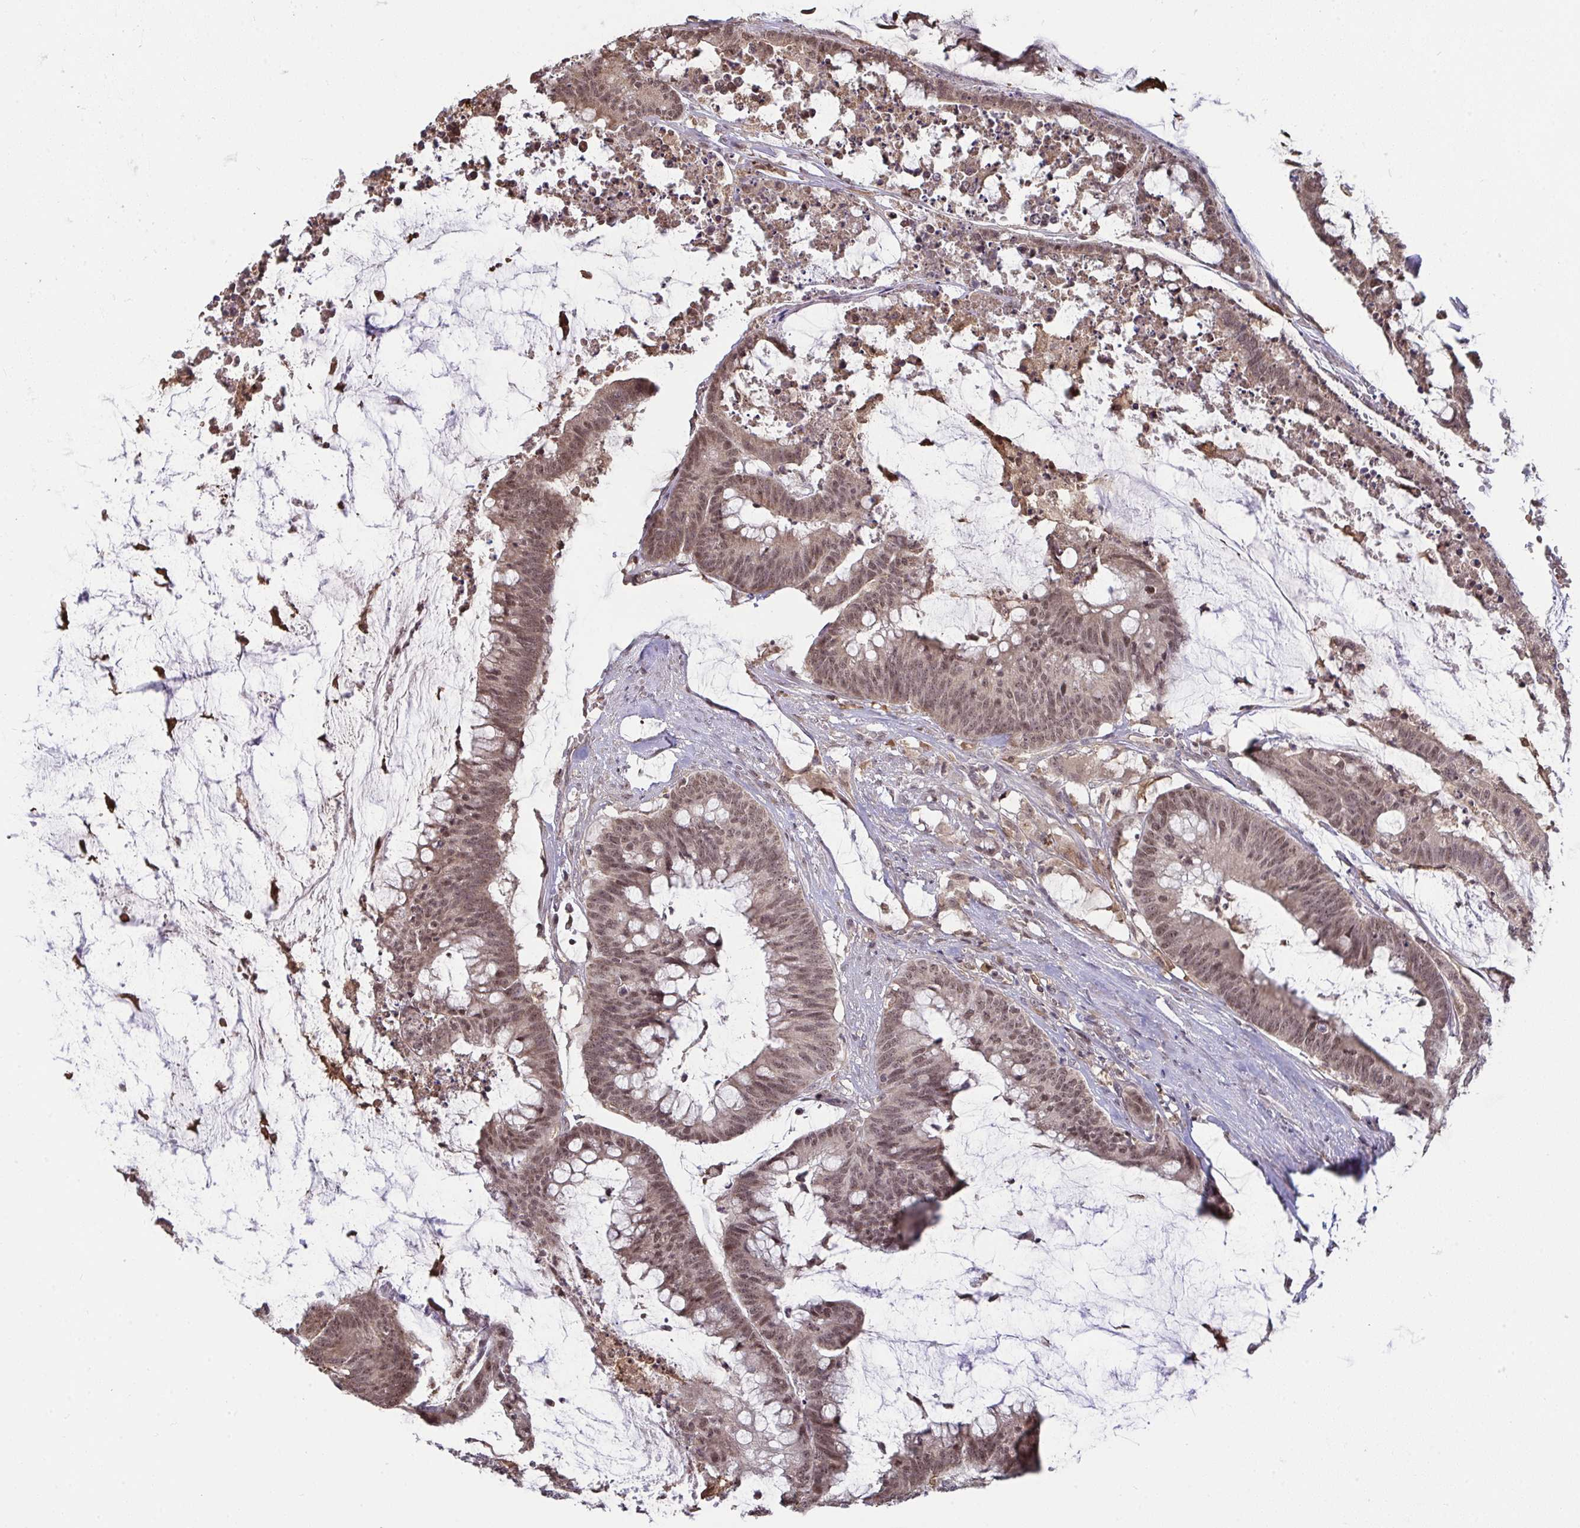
{"staining": {"intensity": "moderate", "quantity": ">75%", "location": "cytoplasmic/membranous,nuclear"}, "tissue": "colorectal cancer", "cell_type": "Tumor cells", "image_type": "cancer", "snomed": [{"axis": "morphology", "description": "Adenocarcinoma, NOS"}, {"axis": "topography", "description": "Colon"}], "caption": "Brown immunohistochemical staining in human colorectal cancer displays moderate cytoplasmic/membranous and nuclear positivity in about >75% of tumor cells.", "gene": "SAP30", "patient": {"sex": "male", "age": 62}}